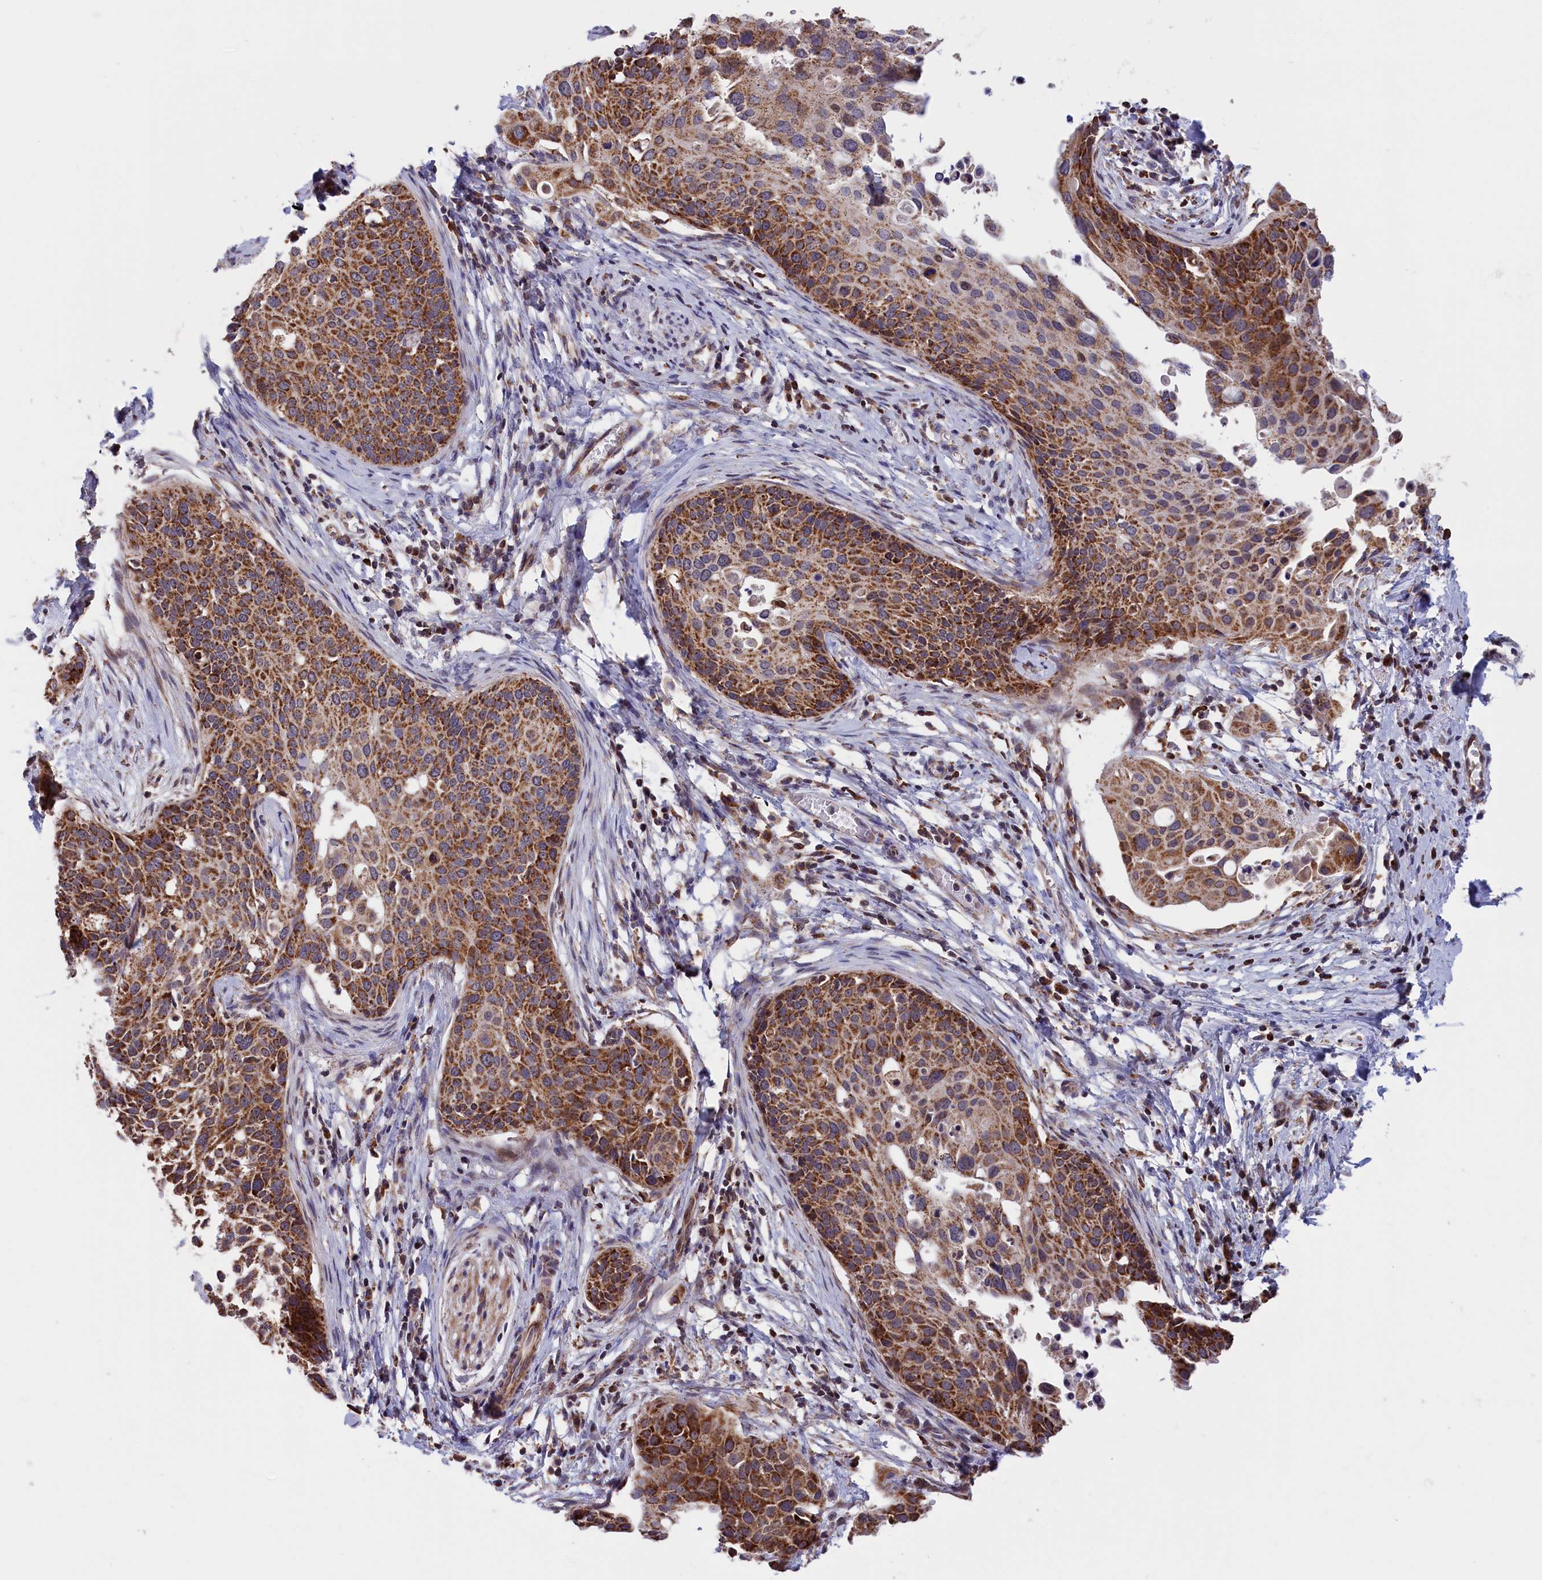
{"staining": {"intensity": "moderate", "quantity": ">75%", "location": "cytoplasmic/membranous"}, "tissue": "cervical cancer", "cell_type": "Tumor cells", "image_type": "cancer", "snomed": [{"axis": "morphology", "description": "Squamous cell carcinoma, NOS"}, {"axis": "topography", "description": "Cervix"}], "caption": "Cervical cancer tissue exhibits moderate cytoplasmic/membranous staining in about >75% of tumor cells The staining is performed using DAB (3,3'-diaminobenzidine) brown chromogen to label protein expression. The nuclei are counter-stained blue using hematoxylin.", "gene": "TIMM44", "patient": {"sex": "female", "age": 44}}